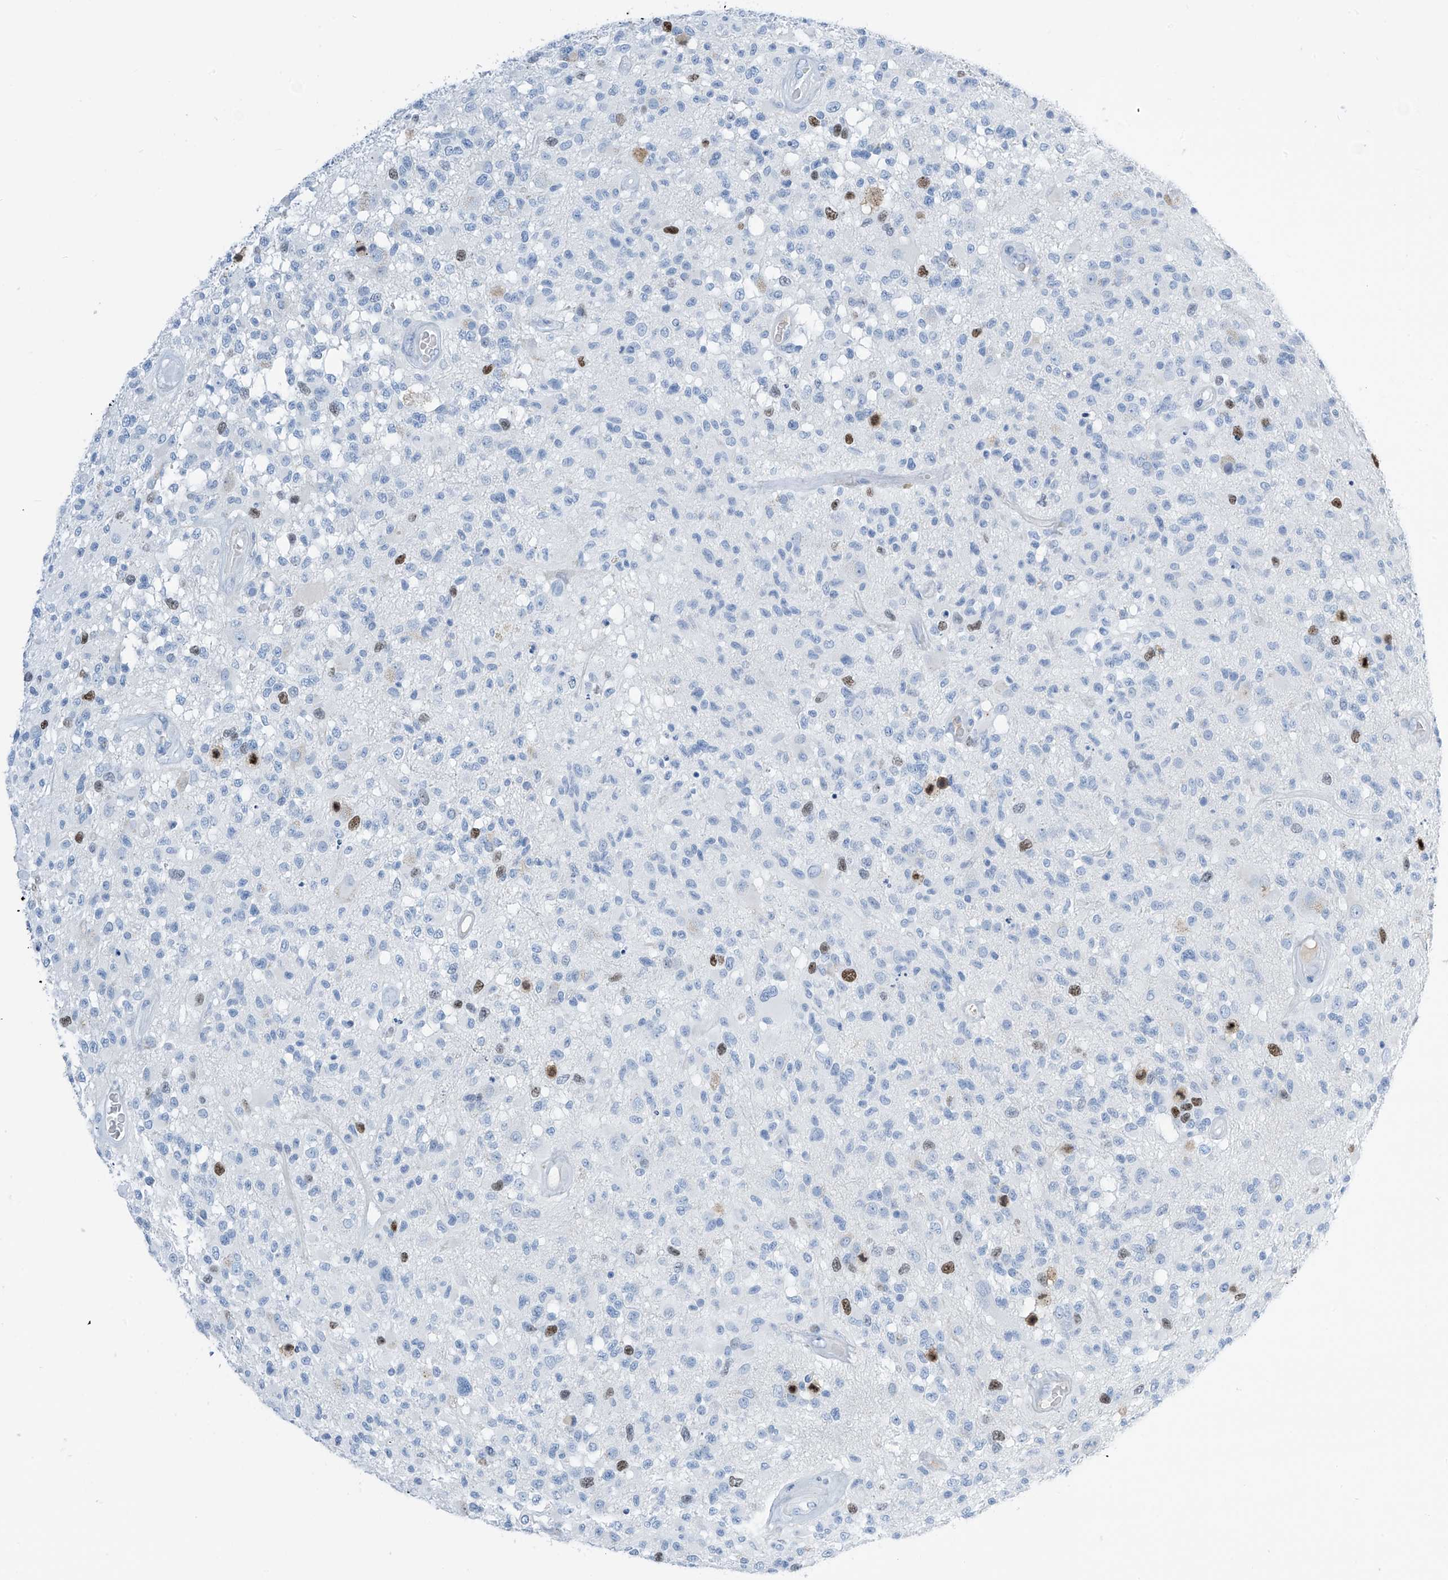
{"staining": {"intensity": "moderate", "quantity": "<25%", "location": "nuclear"}, "tissue": "glioma", "cell_type": "Tumor cells", "image_type": "cancer", "snomed": [{"axis": "morphology", "description": "Glioma, malignant, High grade"}, {"axis": "morphology", "description": "Glioblastoma, NOS"}, {"axis": "topography", "description": "Brain"}], "caption": "A brown stain labels moderate nuclear expression of a protein in glioma tumor cells. The protein of interest is stained brown, and the nuclei are stained in blue (DAB IHC with brightfield microscopy, high magnification).", "gene": "SGO2", "patient": {"sex": "male", "age": 60}}